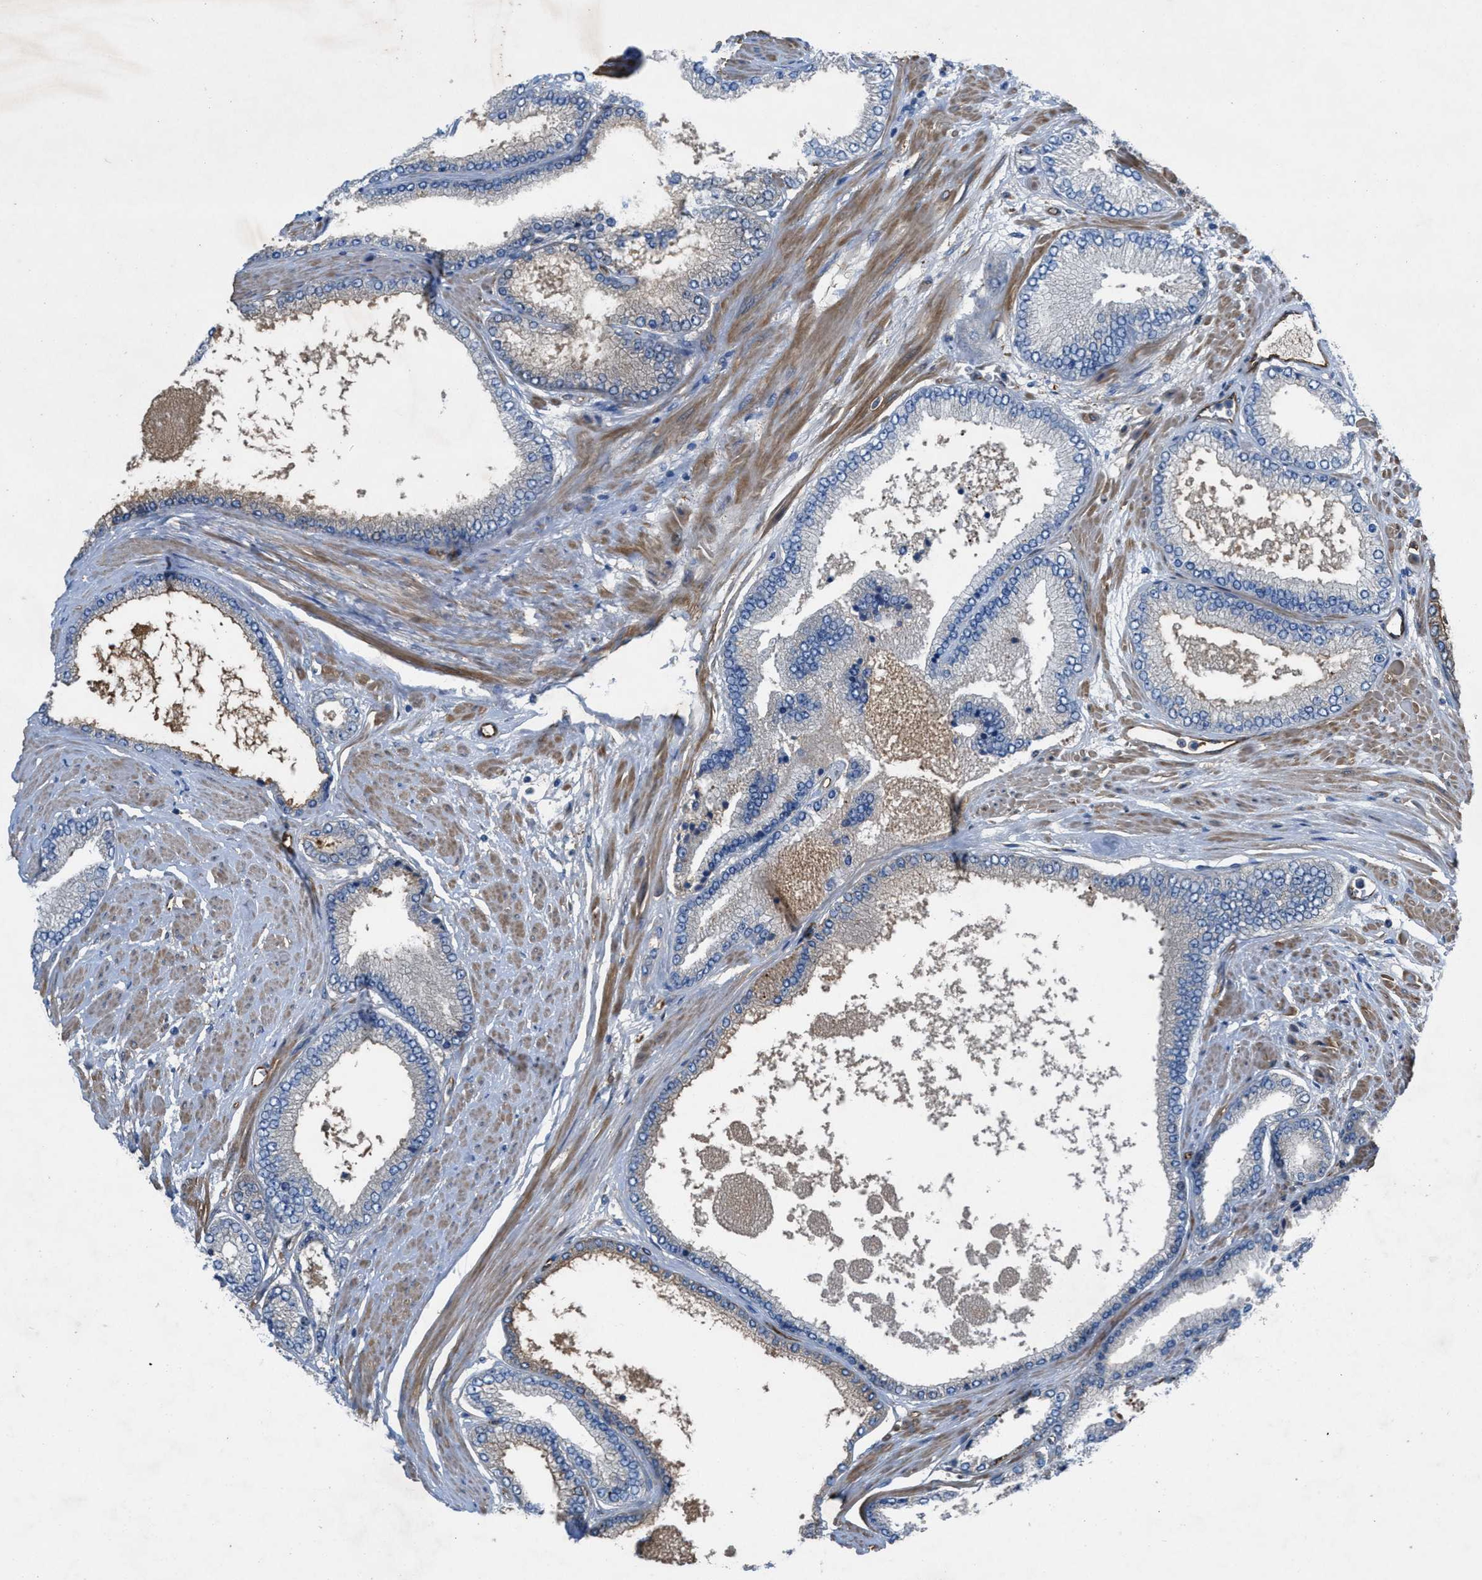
{"staining": {"intensity": "weak", "quantity": "<25%", "location": "cytoplasmic/membranous"}, "tissue": "prostate cancer", "cell_type": "Tumor cells", "image_type": "cancer", "snomed": [{"axis": "morphology", "description": "Adenocarcinoma, High grade"}, {"axis": "topography", "description": "Prostate"}], "caption": "Prostate cancer (adenocarcinoma (high-grade)) was stained to show a protein in brown. There is no significant positivity in tumor cells.", "gene": "SLC6A9", "patient": {"sex": "male", "age": 61}}